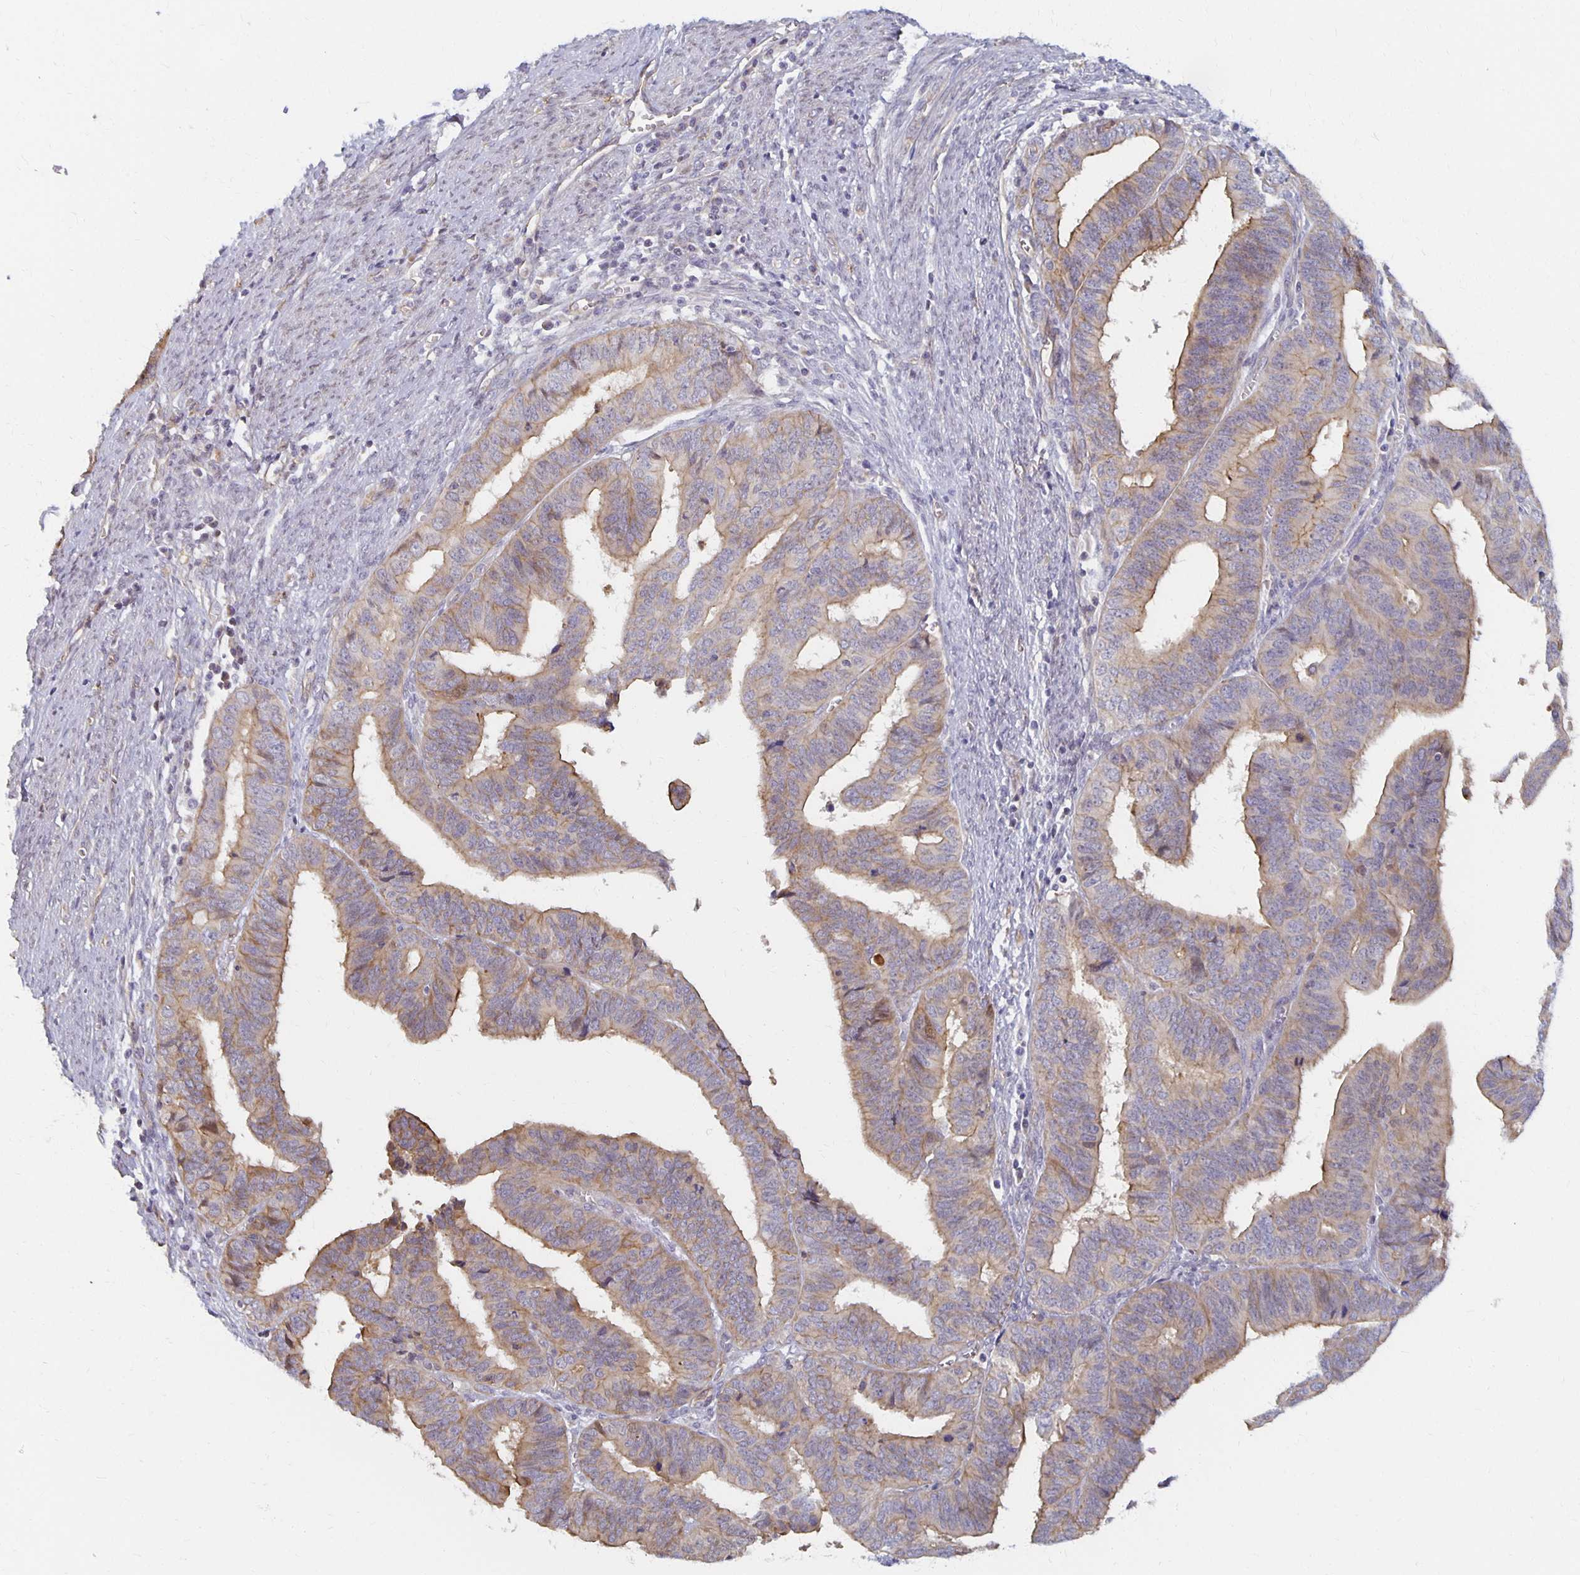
{"staining": {"intensity": "weak", "quantity": "25%-75%", "location": "cytoplasmic/membranous"}, "tissue": "endometrial cancer", "cell_type": "Tumor cells", "image_type": "cancer", "snomed": [{"axis": "morphology", "description": "Adenocarcinoma, NOS"}, {"axis": "topography", "description": "Endometrium"}], "caption": "Weak cytoplasmic/membranous expression for a protein is identified in about 25%-75% of tumor cells of adenocarcinoma (endometrial) using IHC.", "gene": "SORL1", "patient": {"sex": "female", "age": 65}}